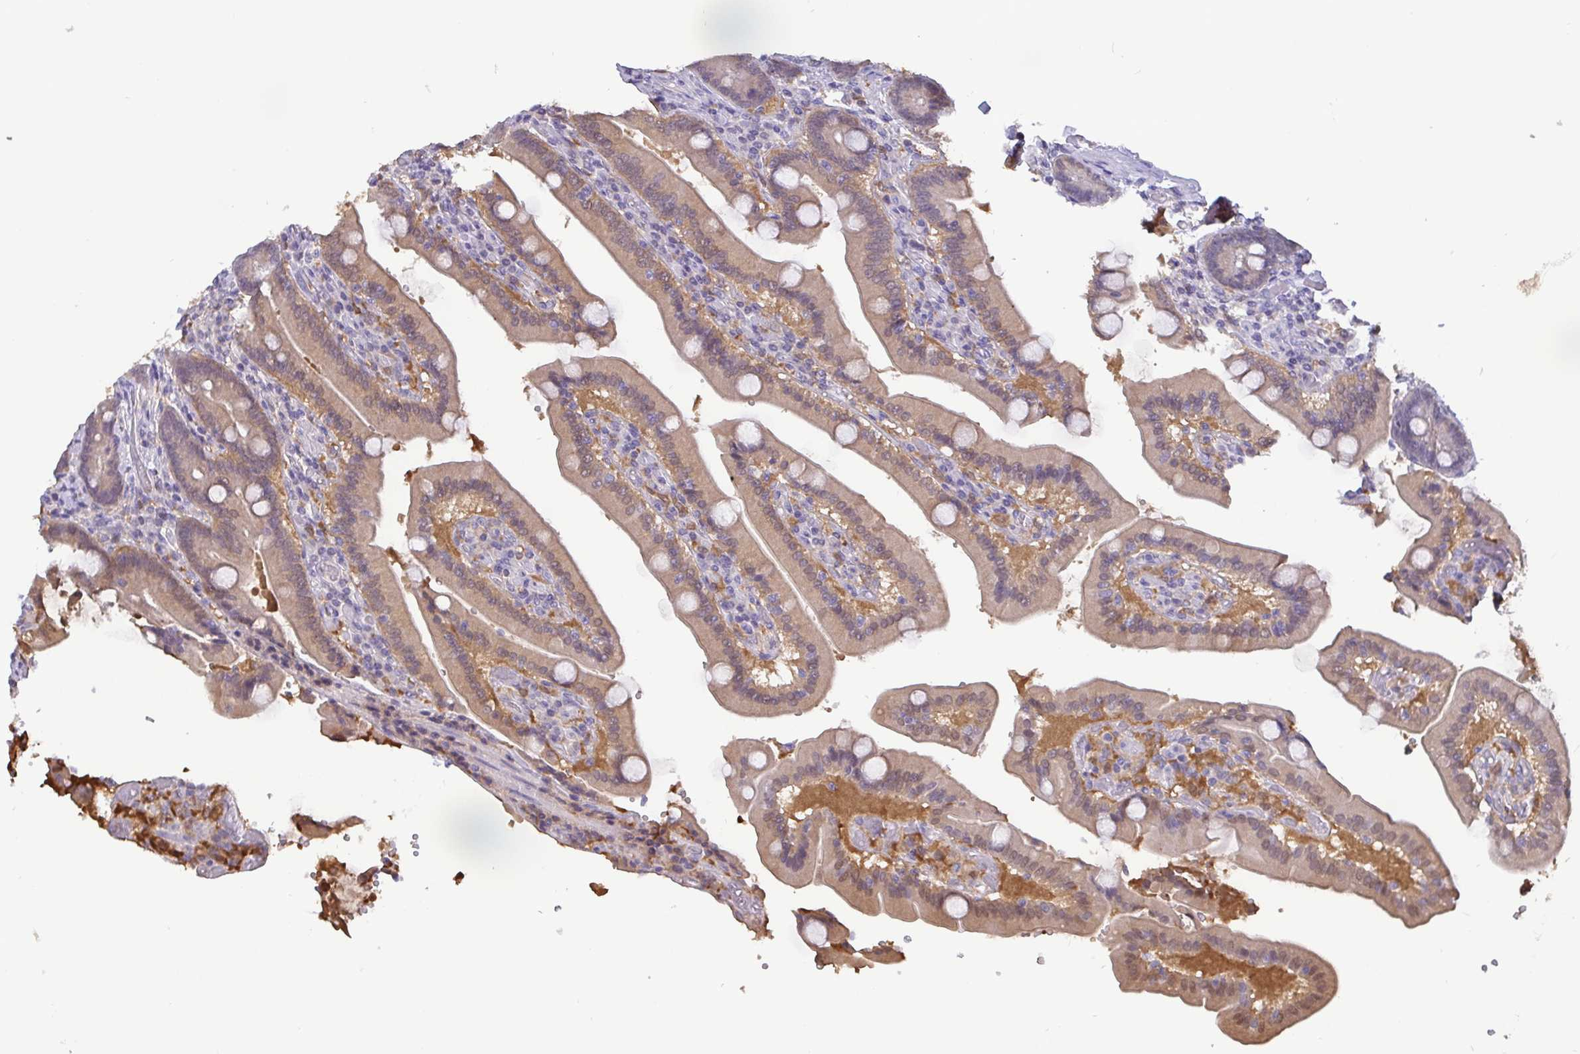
{"staining": {"intensity": "weak", "quantity": ">75%", "location": "cytoplasmic/membranous,nuclear"}, "tissue": "duodenum", "cell_type": "Glandular cells", "image_type": "normal", "snomed": [{"axis": "morphology", "description": "Normal tissue, NOS"}, {"axis": "topography", "description": "Duodenum"}], "caption": "Immunohistochemistry histopathology image of normal duodenum stained for a protein (brown), which reveals low levels of weak cytoplasmic/membranous,nuclear positivity in about >75% of glandular cells.", "gene": "IDH1", "patient": {"sex": "female", "age": 62}}